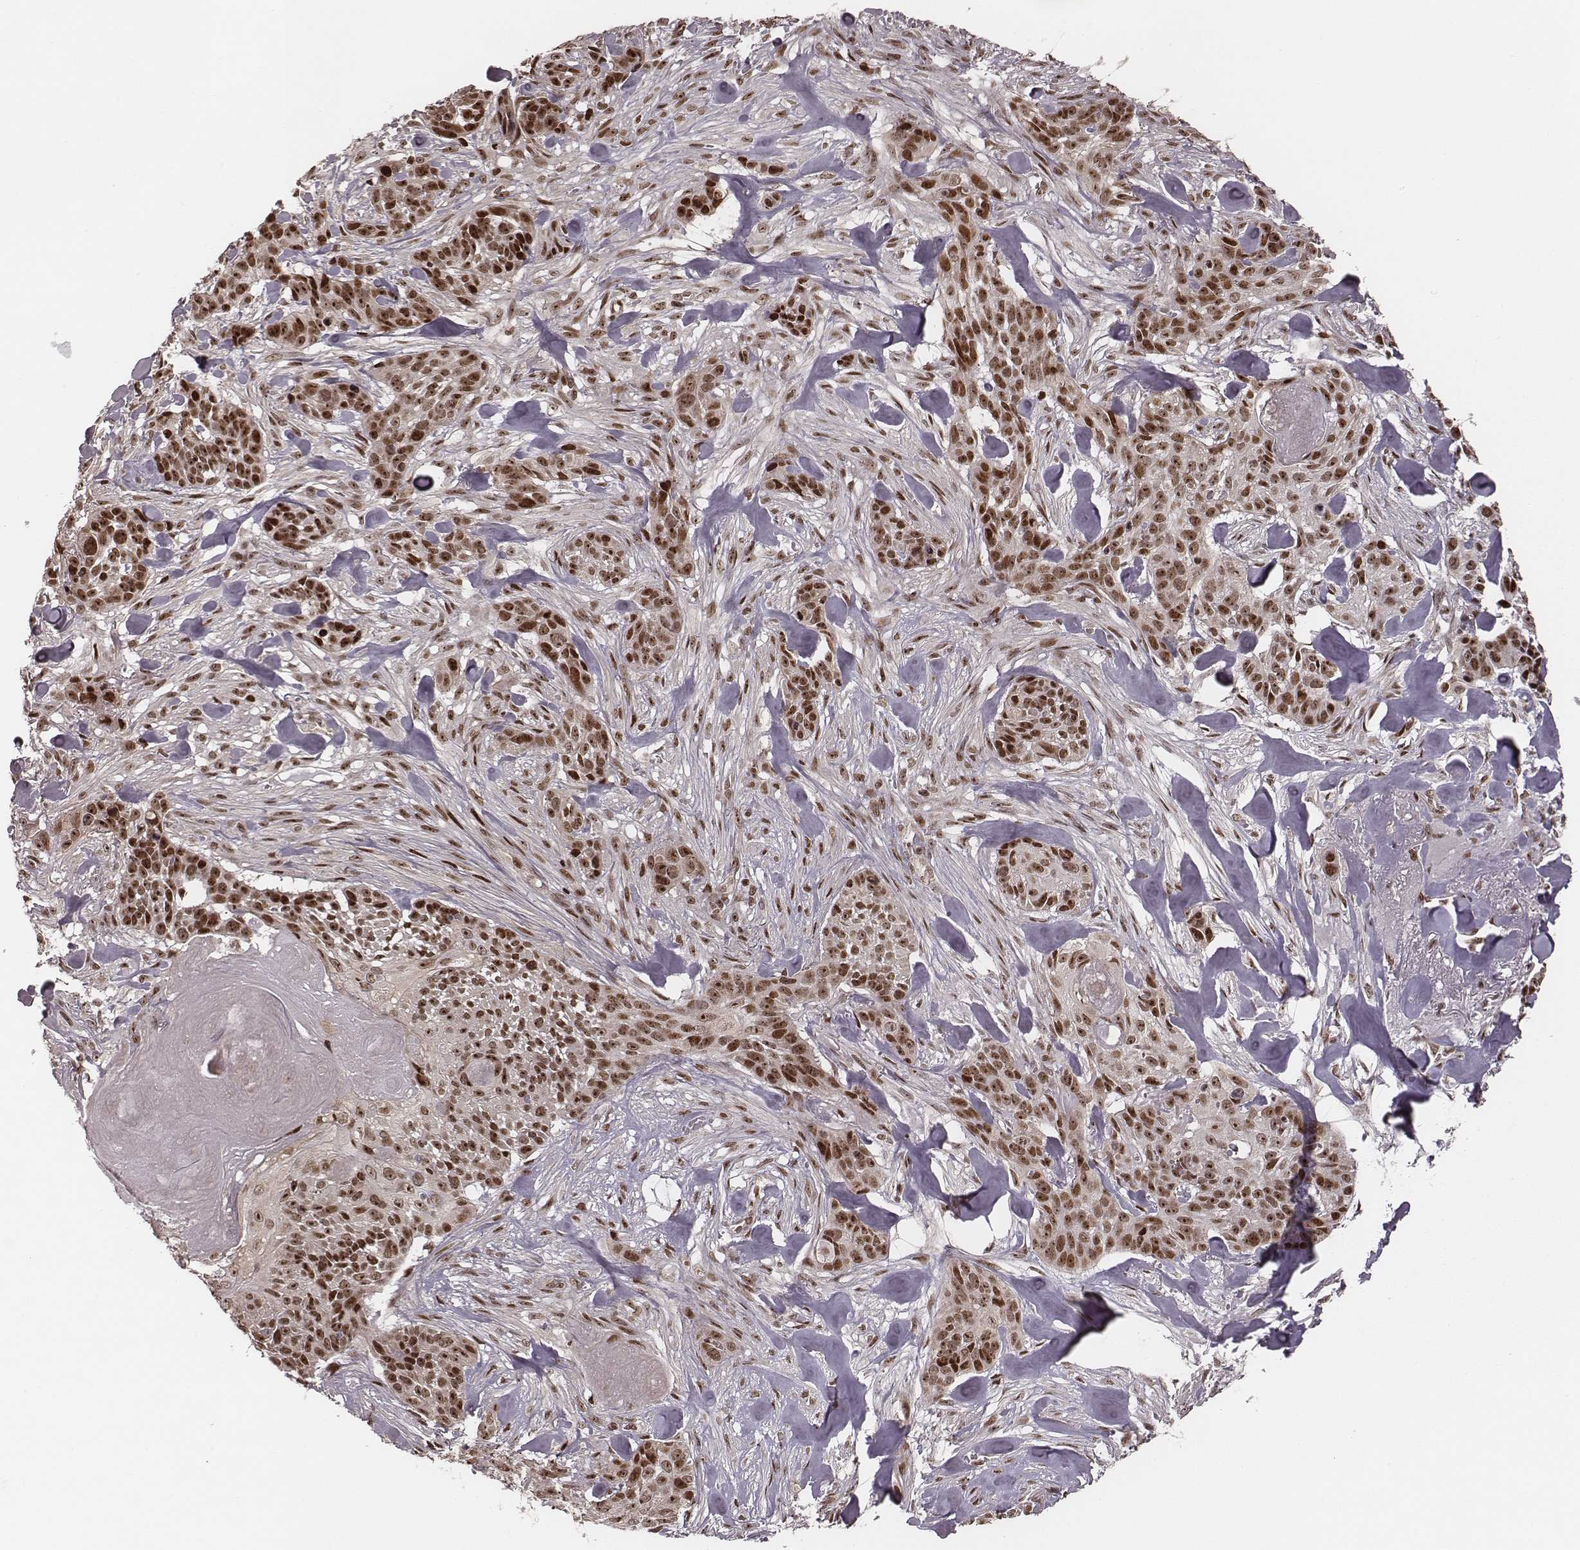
{"staining": {"intensity": "moderate", "quantity": ">75%", "location": "cytoplasmic/membranous,nuclear"}, "tissue": "skin cancer", "cell_type": "Tumor cells", "image_type": "cancer", "snomed": [{"axis": "morphology", "description": "Basal cell carcinoma"}, {"axis": "topography", "description": "Skin"}], "caption": "Immunohistochemistry (IHC) of basal cell carcinoma (skin) reveals medium levels of moderate cytoplasmic/membranous and nuclear staining in approximately >75% of tumor cells. The staining was performed using DAB (3,3'-diaminobenzidine) to visualize the protein expression in brown, while the nuclei were stained in blue with hematoxylin (Magnification: 20x).", "gene": "VRK3", "patient": {"sex": "male", "age": 87}}